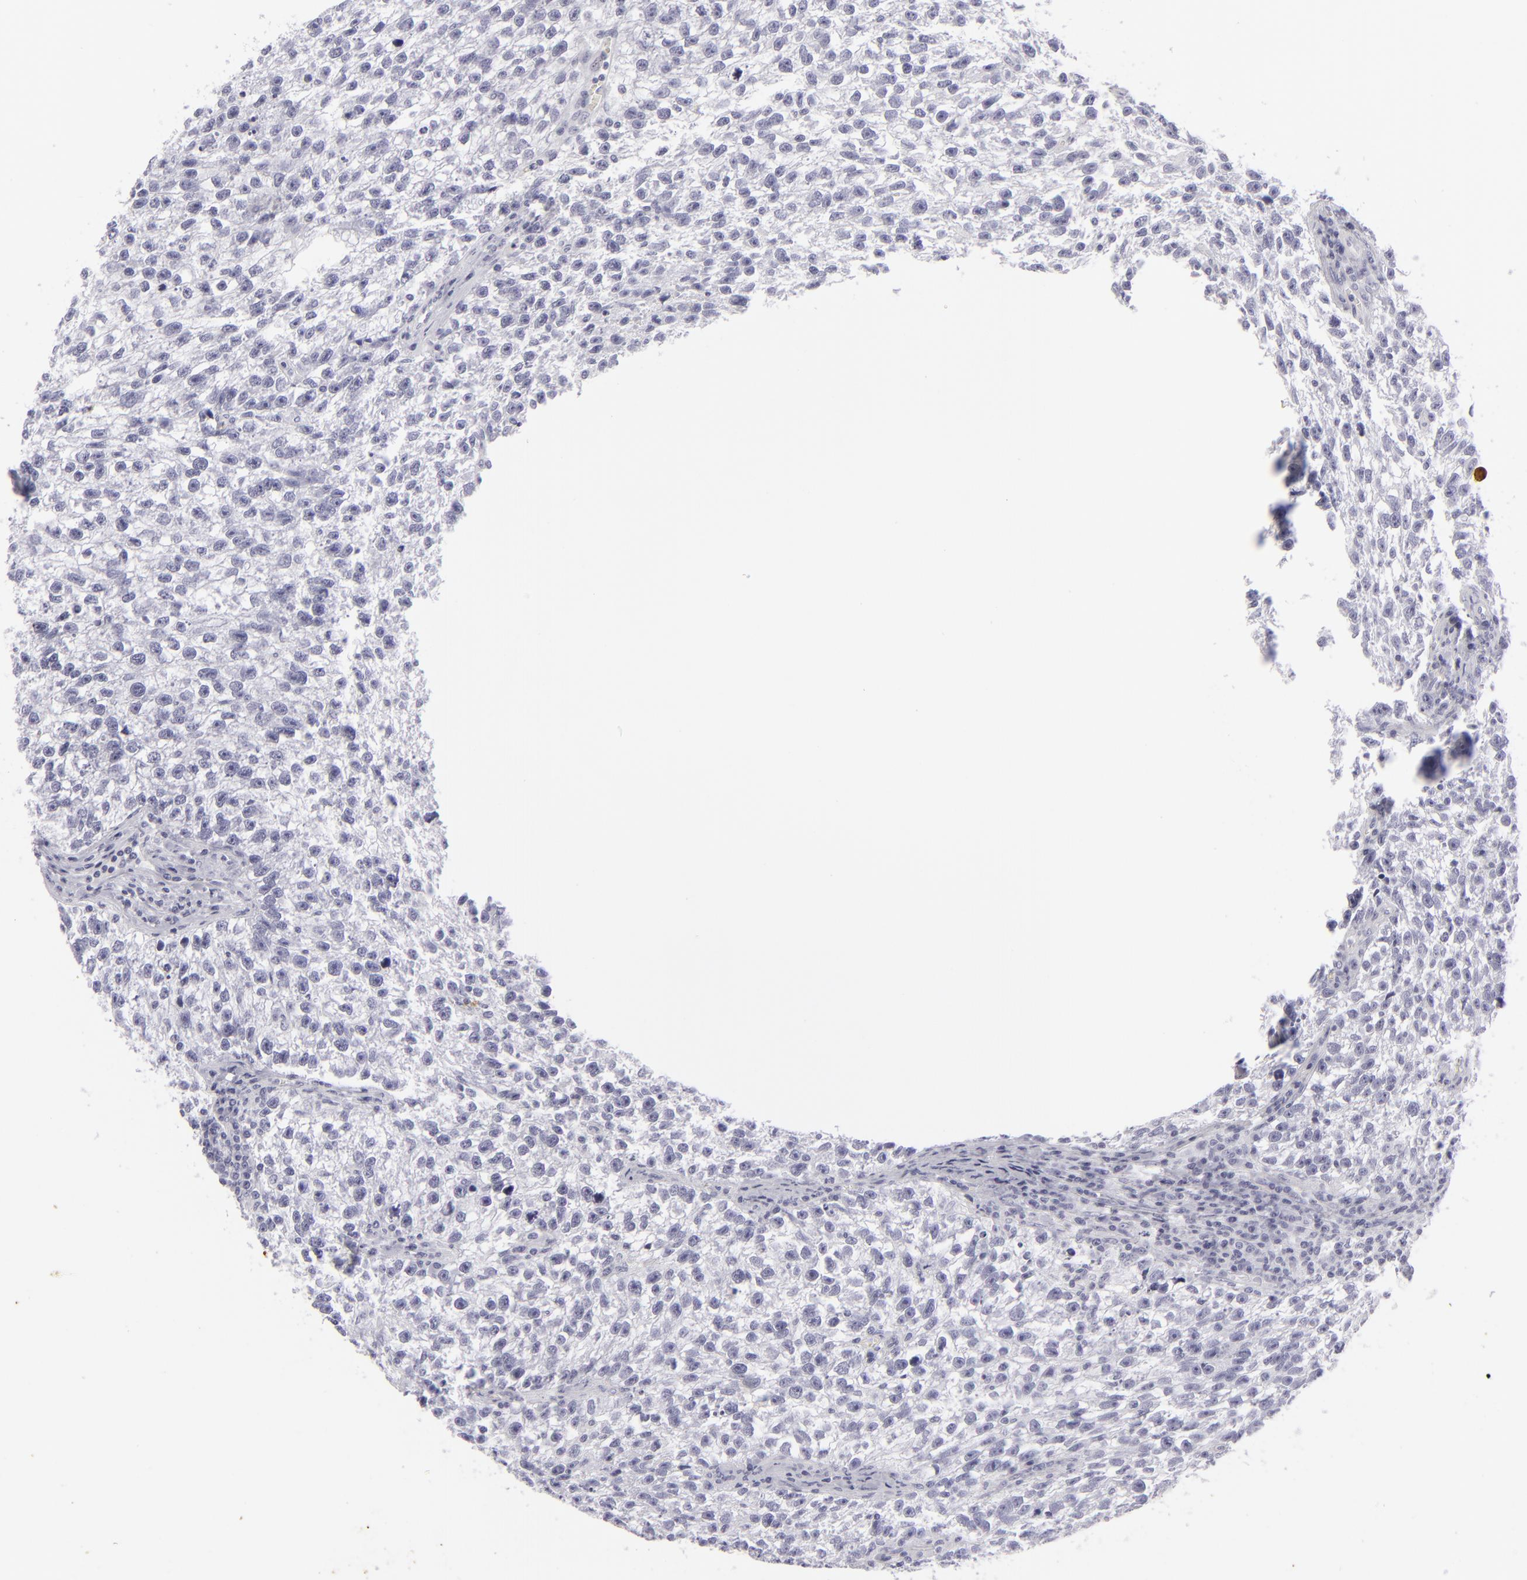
{"staining": {"intensity": "negative", "quantity": "none", "location": "none"}, "tissue": "testis cancer", "cell_type": "Tumor cells", "image_type": "cancer", "snomed": [{"axis": "morphology", "description": "Seminoma, NOS"}, {"axis": "topography", "description": "Testis"}], "caption": "This is an immunohistochemistry micrograph of human testis cancer (seminoma). There is no staining in tumor cells.", "gene": "KRT1", "patient": {"sex": "male", "age": 38}}